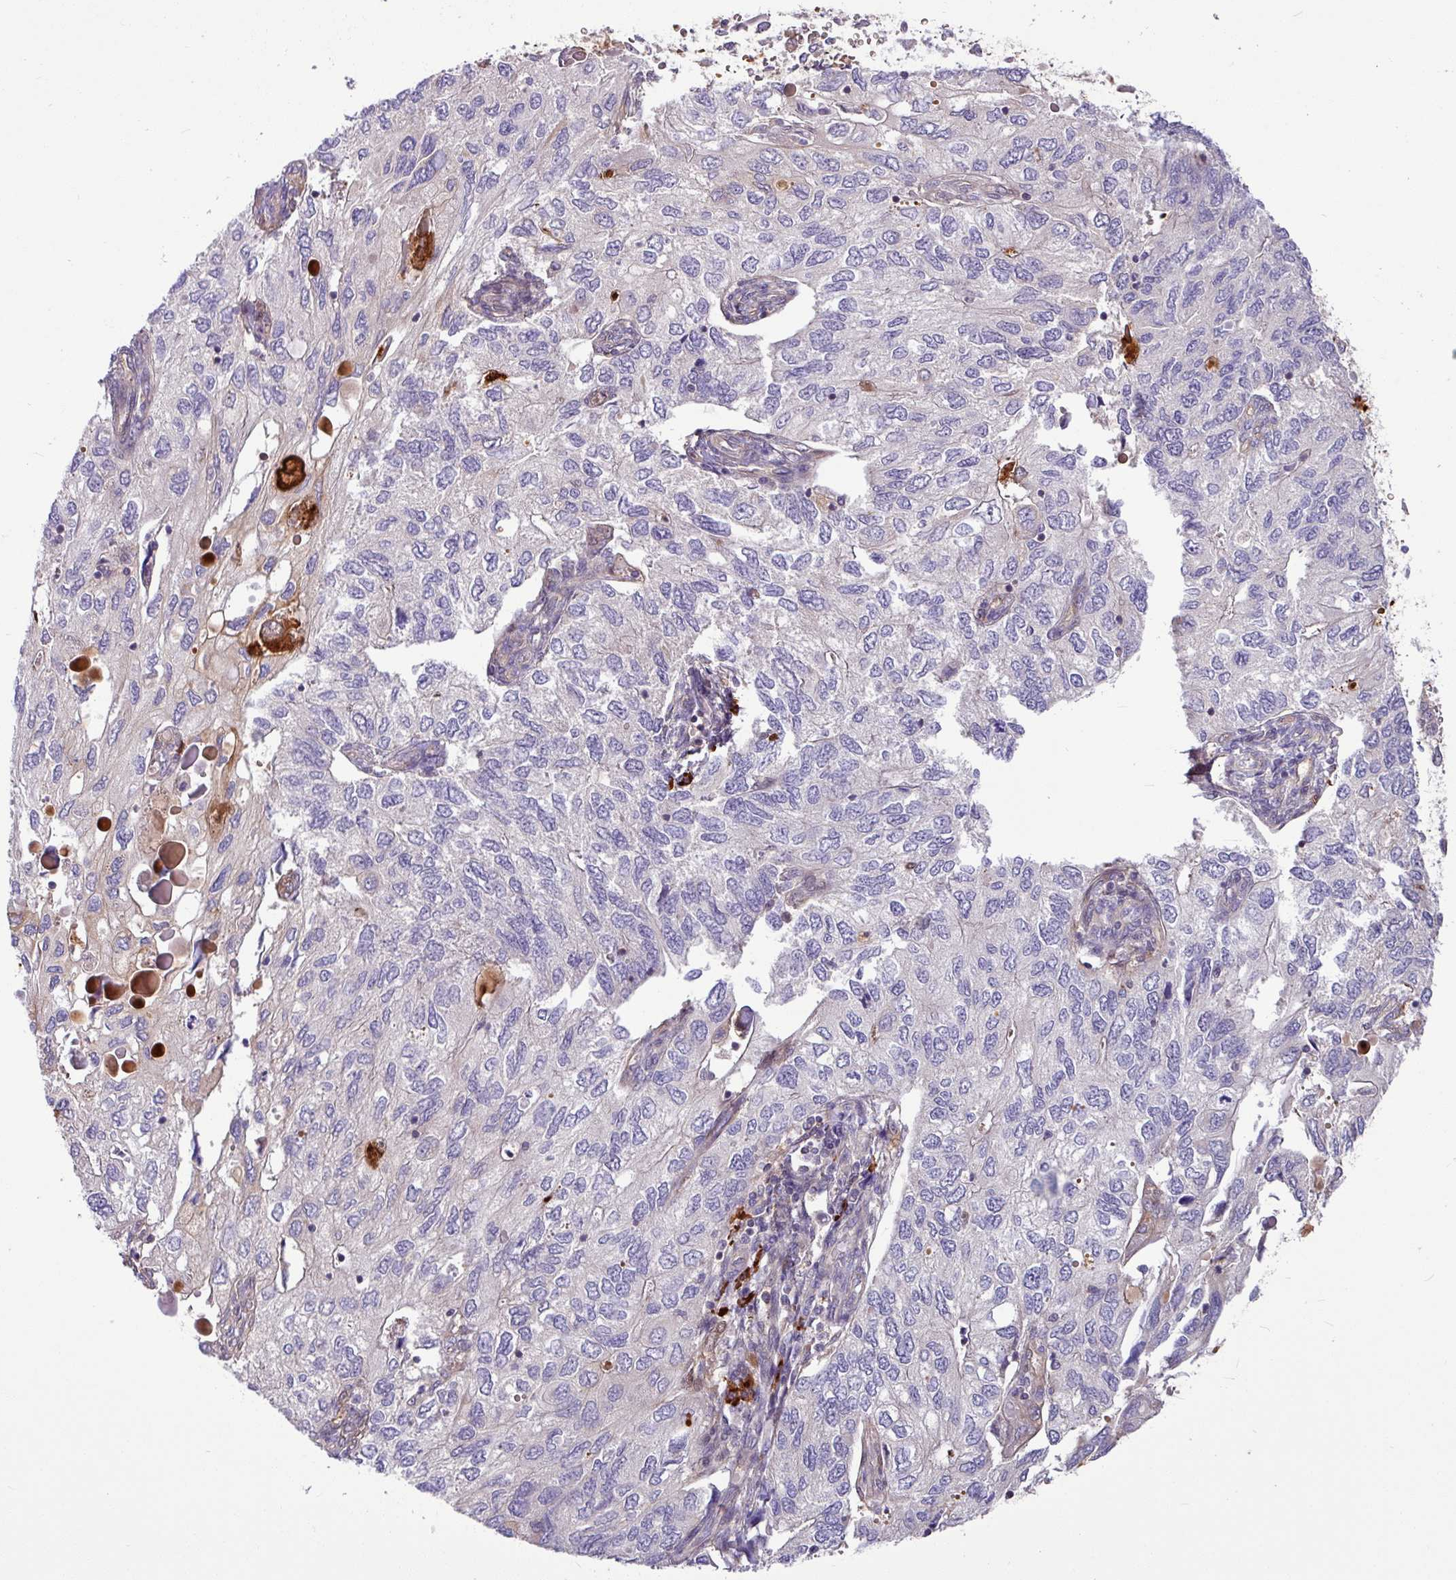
{"staining": {"intensity": "negative", "quantity": "none", "location": "none"}, "tissue": "endometrial cancer", "cell_type": "Tumor cells", "image_type": "cancer", "snomed": [{"axis": "morphology", "description": "Carcinoma, NOS"}, {"axis": "topography", "description": "Uterus"}], "caption": "DAB immunohistochemical staining of carcinoma (endometrial) exhibits no significant expression in tumor cells.", "gene": "B4GALNT4", "patient": {"sex": "female", "age": 76}}